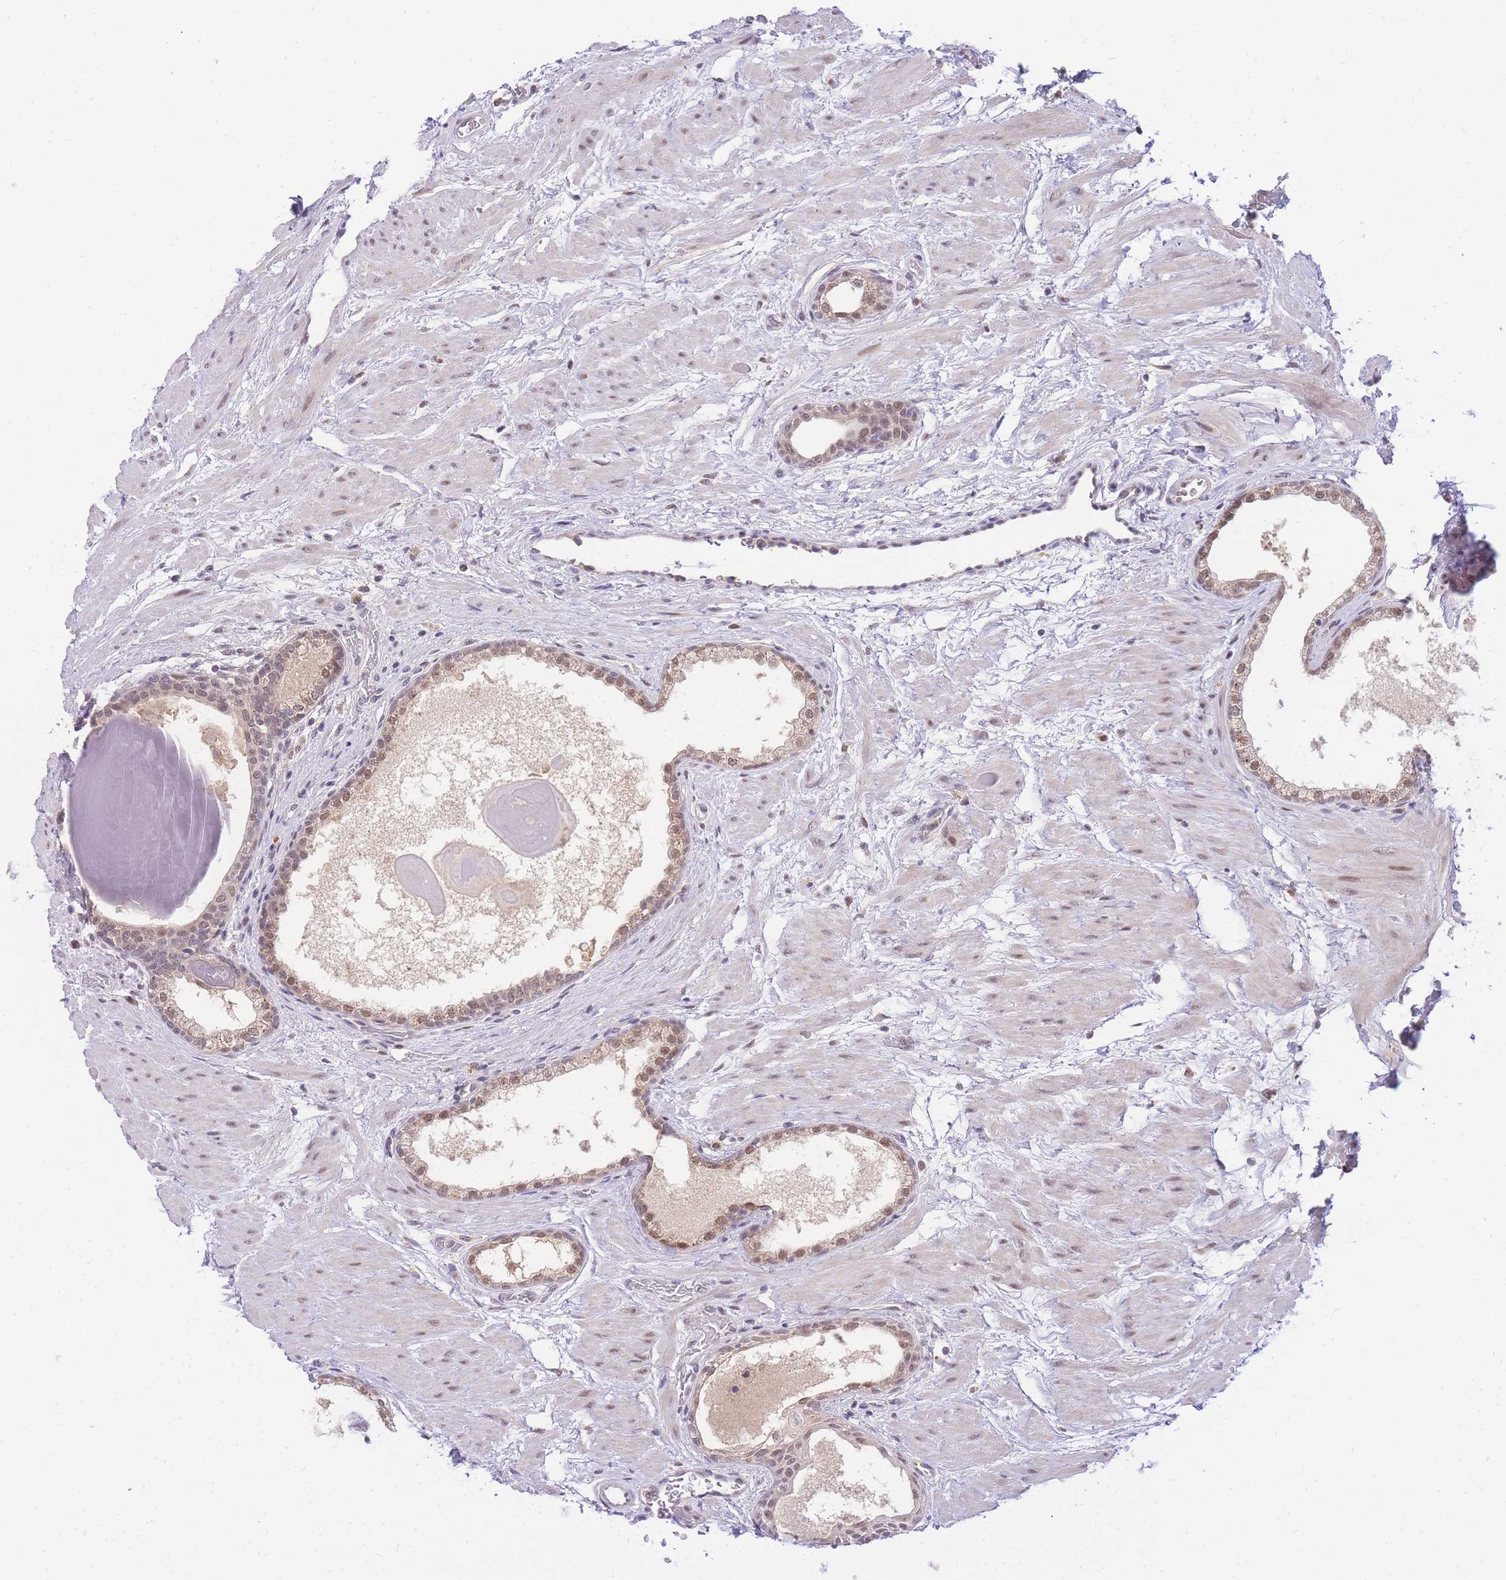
{"staining": {"intensity": "weak", "quantity": ">75%", "location": "nuclear"}, "tissue": "prostate", "cell_type": "Glandular cells", "image_type": "normal", "snomed": [{"axis": "morphology", "description": "Normal tissue, NOS"}, {"axis": "topography", "description": "Prostate"}], "caption": "Normal prostate displays weak nuclear expression in approximately >75% of glandular cells, visualized by immunohistochemistry. (IHC, brightfield microscopy, high magnification).", "gene": "PUS10", "patient": {"sex": "male", "age": 48}}